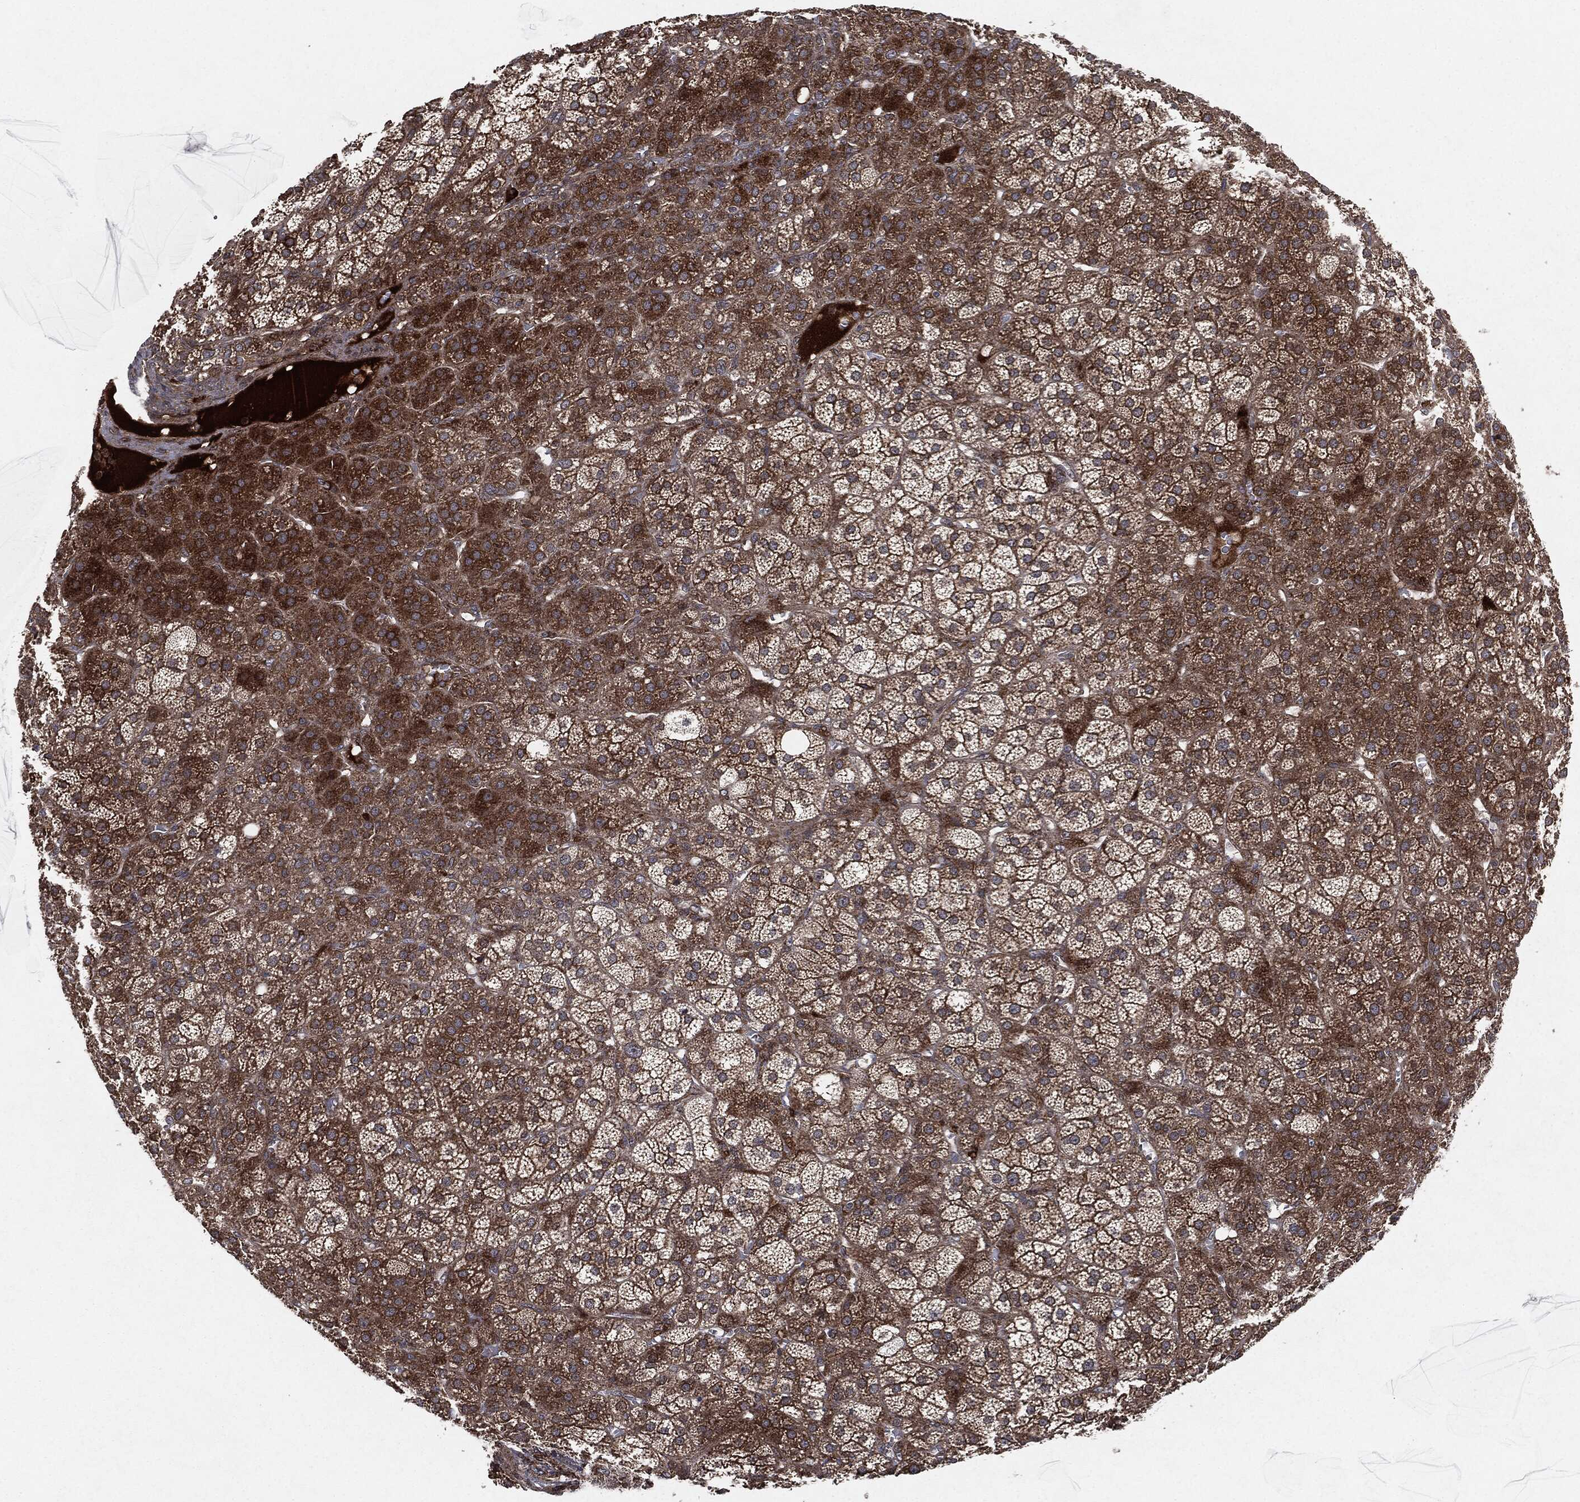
{"staining": {"intensity": "strong", "quantity": "25%-75%", "location": "cytoplasmic/membranous"}, "tissue": "adrenal gland", "cell_type": "Glandular cells", "image_type": "normal", "snomed": [{"axis": "morphology", "description": "Normal tissue, NOS"}, {"axis": "topography", "description": "Adrenal gland"}], "caption": "The photomicrograph demonstrates immunohistochemical staining of unremarkable adrenal gland. There is strong cytoplasmic/membranous positivity is present in about 25%-75% of glandular cells.", "gene": "RAF1", "patient": {"sex": "female", "age": 60}}